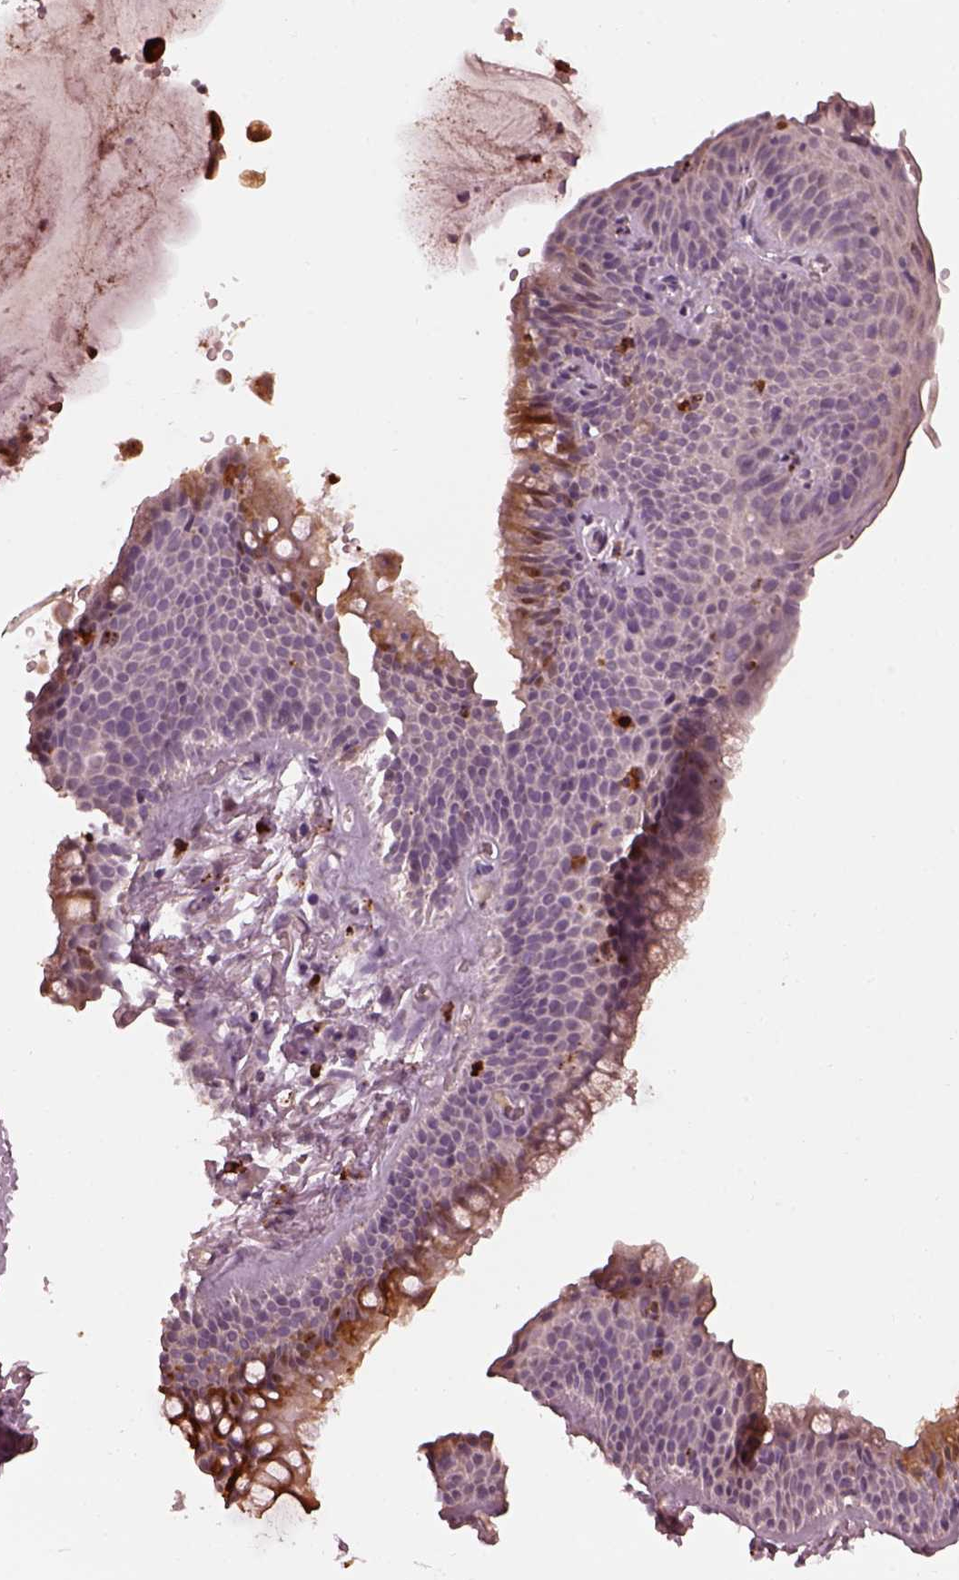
{"staining": {"intensity": "negative", "quantity": "none", "location": "none"}, "tissue": "soft tissue", "cell_type": "Fibroblasts", "image_type": "normal", "snomed": [{"axis": "morphology", "description": "Normal tissue, NOS"}, {"axis": "topography", "description": "Cartilage tissue"}, {"axis": "topography", "description": "Bronchus"}], "caption": "An immunohistochemistry (IHC) histopathology image of normal soft tissue is shown. There is no staining in fibroblasts of soft tissue.", "gene": "RUFY3", "patient": {"sex": "female", "age": 79}}